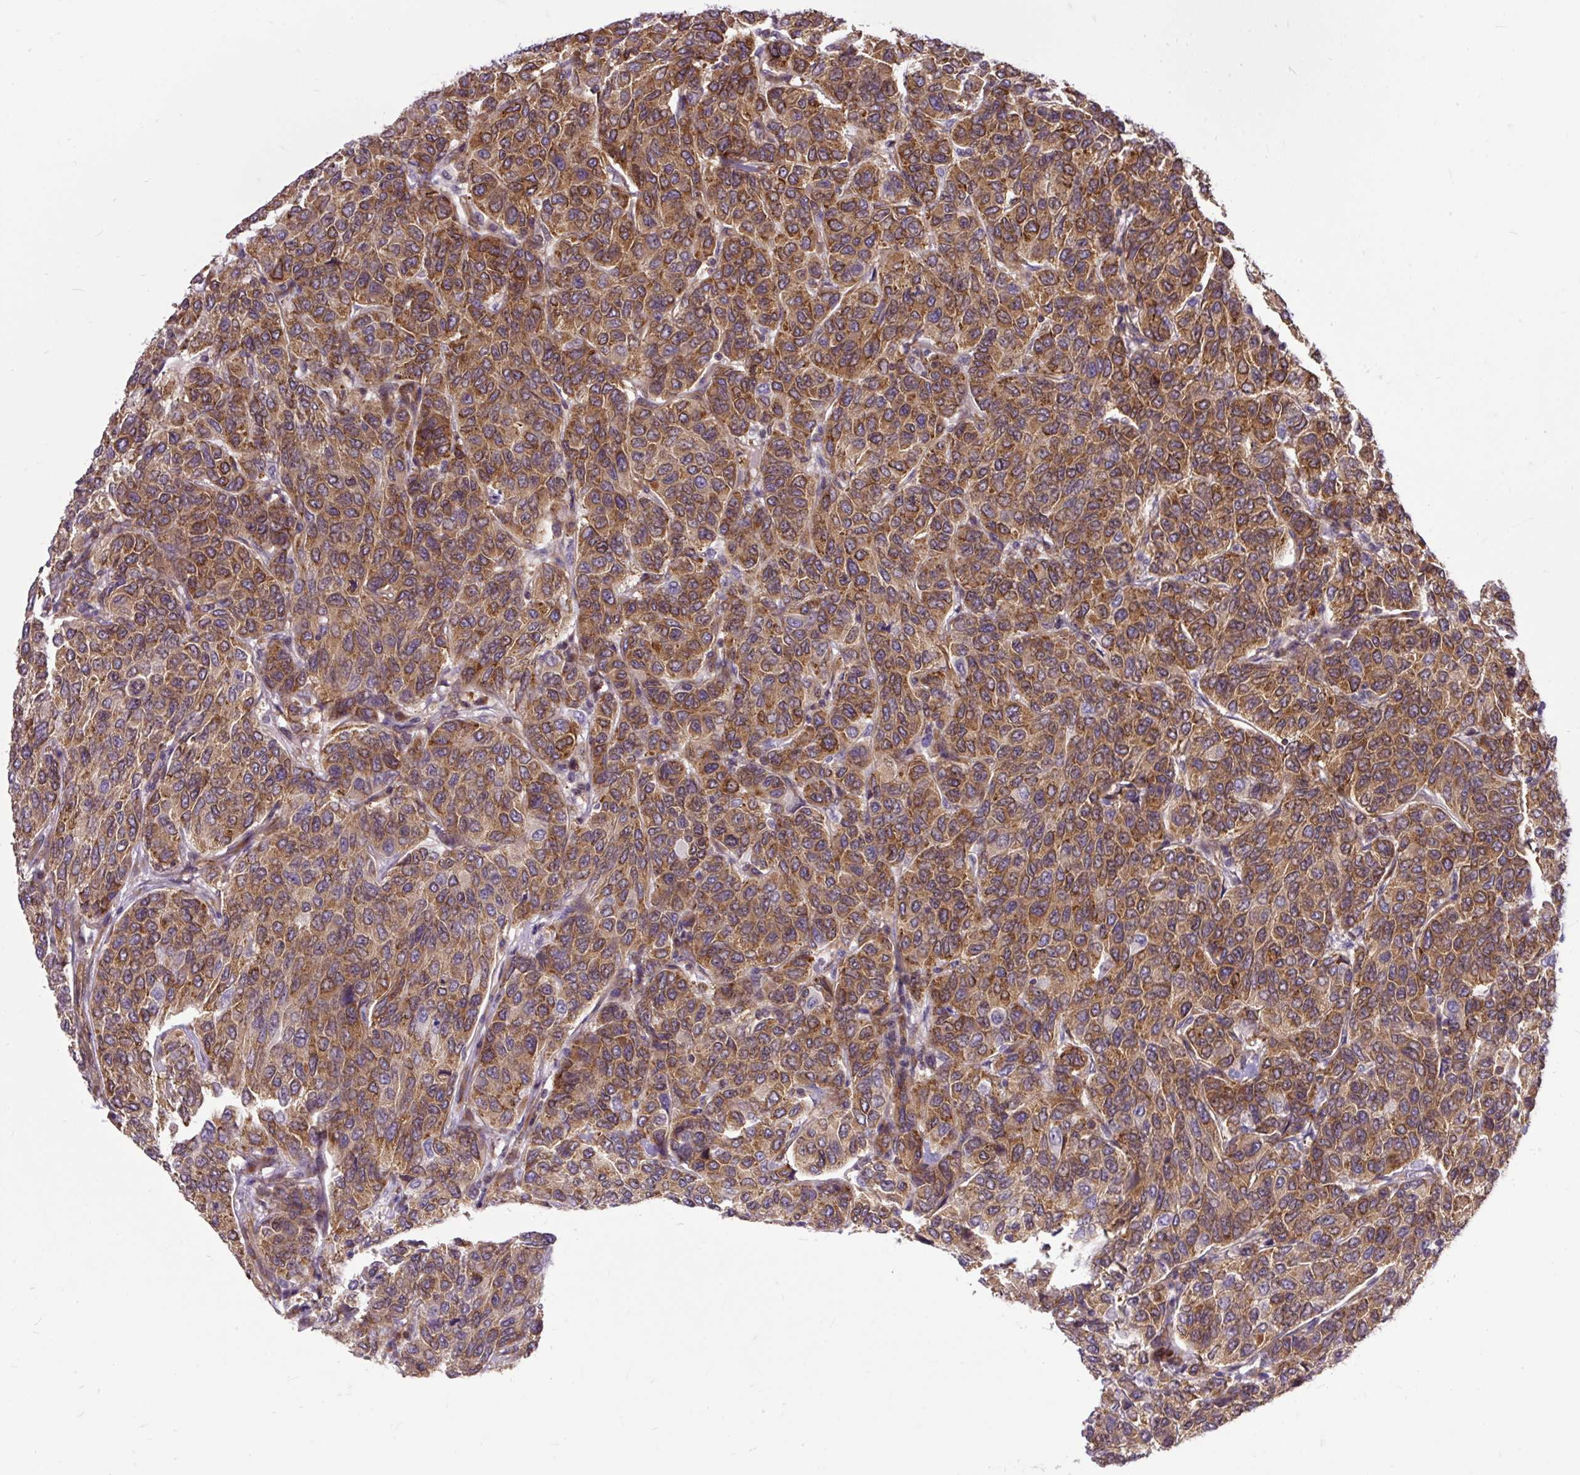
{"staining": {"intensity": "moderate", "quantity": ">75%", "location": "cytoplasmic/membranous"}, "tissue": "breast cancer", "cell_type": "Tumor cells", "image_type": "cancer", "snomed": [{"axis": "morphology", "description": "Duct carcinoma"}, {"axis": "topography", "description": "Breast"}], "caption": "Moderate cytoplasmic/membranous protein staining is identified in about >75% of tumor cells in breast cancer (intraductal carcinoma). Using DAB (brown) and hematoxylin (blue) stains, captured at high magnification using brightfield microscopy.", "gene": "TRIM17", "patient": {"sex": "female", "age": 55}}